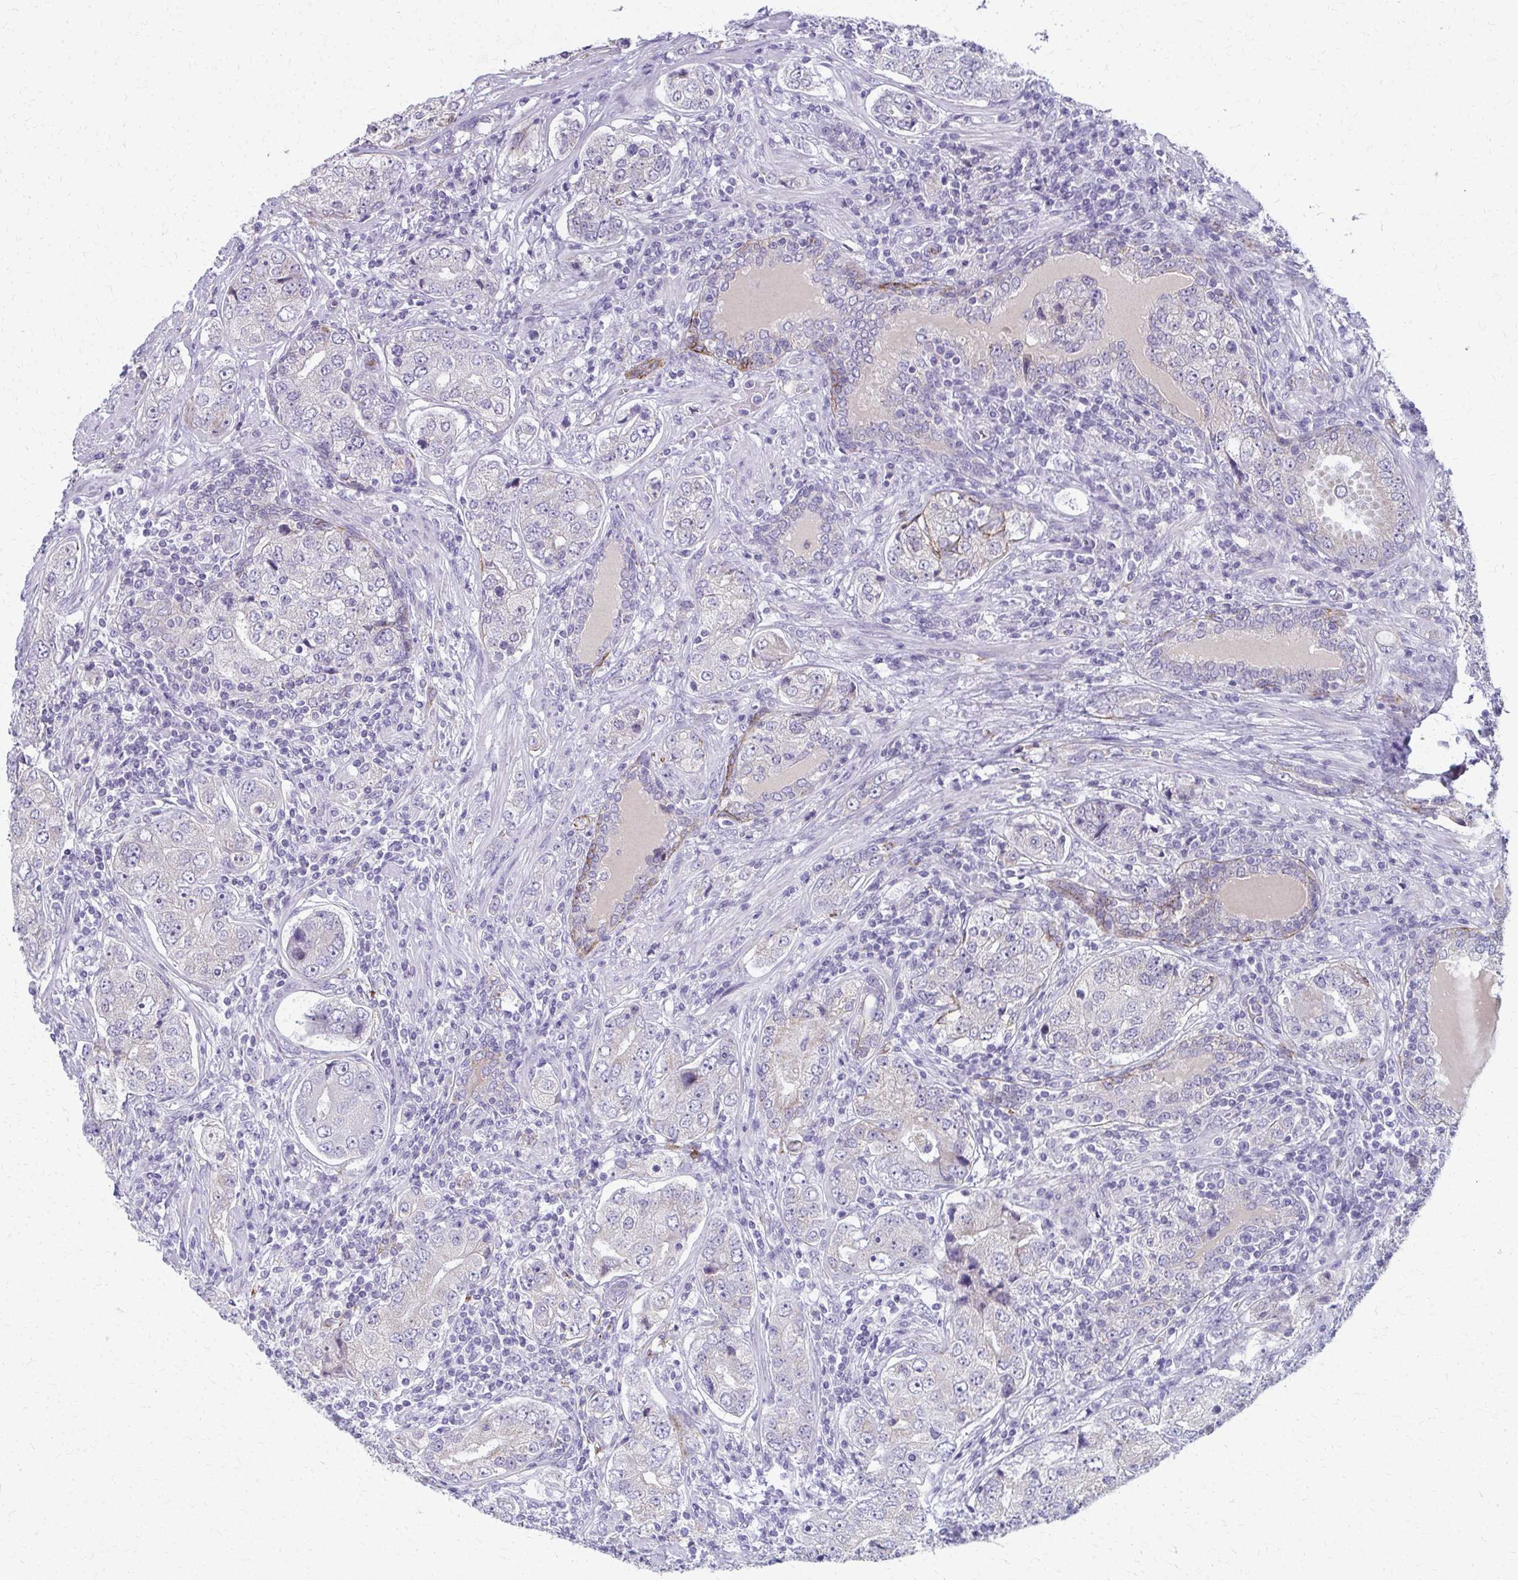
{"staining": {"intensity": "negative", "quantity": "none", "location": "none"}, "tissue": "prostate cancer", "cell_type": "Tumor cells", "image_type": "cancer", "snomed": [{"axis": "morphology", "description": "Adenocarcinoma, High grade"}, {"axis": "topography", "description": "Prostate"}], "caption": "Tumor cells show no significant staining in prostate cancer (high-grade adenocarcinoma).", "gene": "ADIPOQ", "patient": {"sex": "male", "age": 60}}